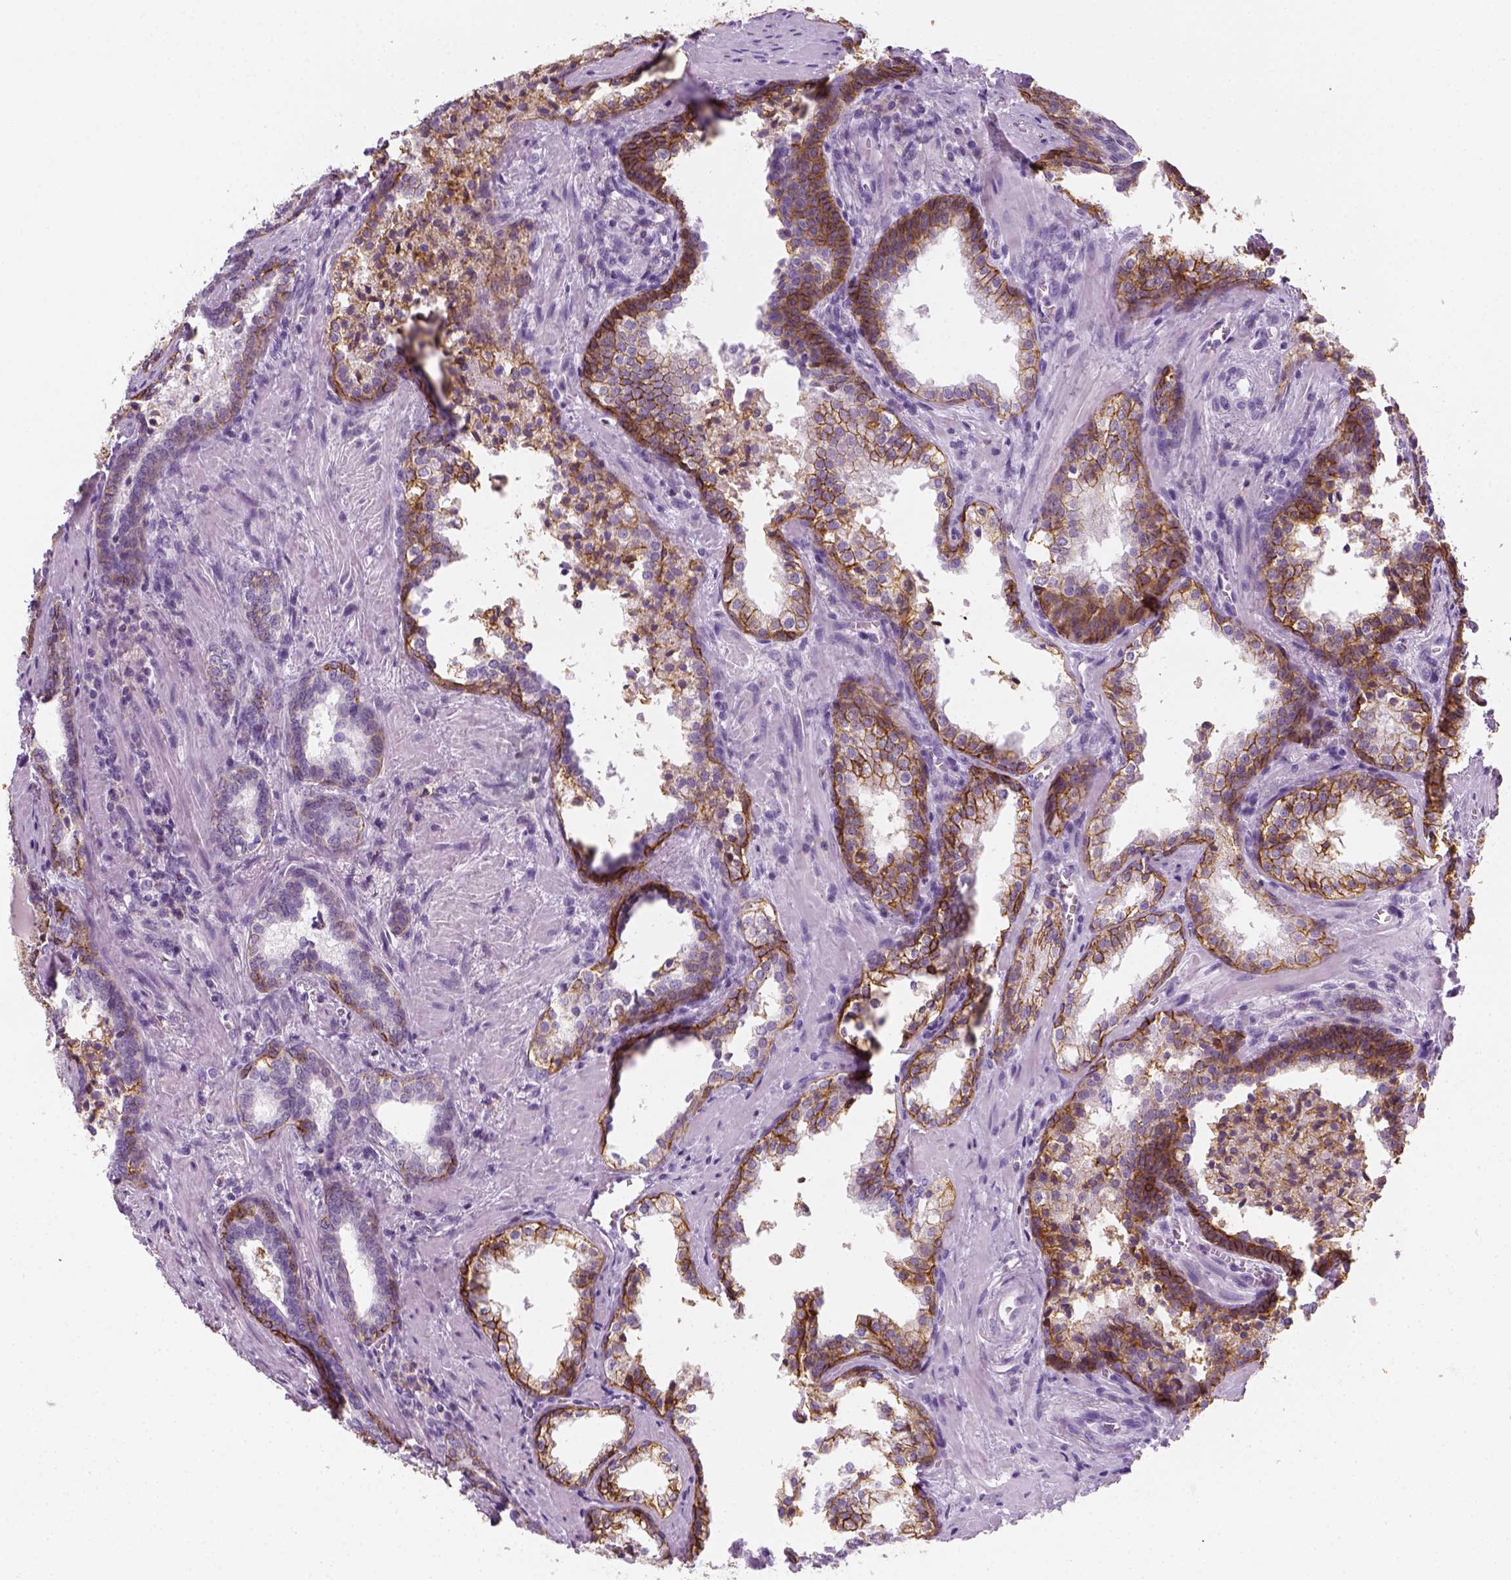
{"staining": {"intensity": "moderate", "quantity": ">75%", "location": "cytoplasmic/membranous"}, "tissue": "prostate cancer", "cell_type": "Tumor cells", "image_type": "cancer", "snomed": [{"axis": "morphology", "description": "Adenocarcinoma, NOS"}, {"axis": "topography", "description": "Prostate and seminal vesicle, NOS"}], "caption": "This histopathology image displays immunohistochemistry staining of human prostate adenocarcinoma, with medium moderate cytoplasmic/membranous expression in about >75% of tumor cells.", "gene": "AQP3", "patient": {"sex": "male", "age": 63}}